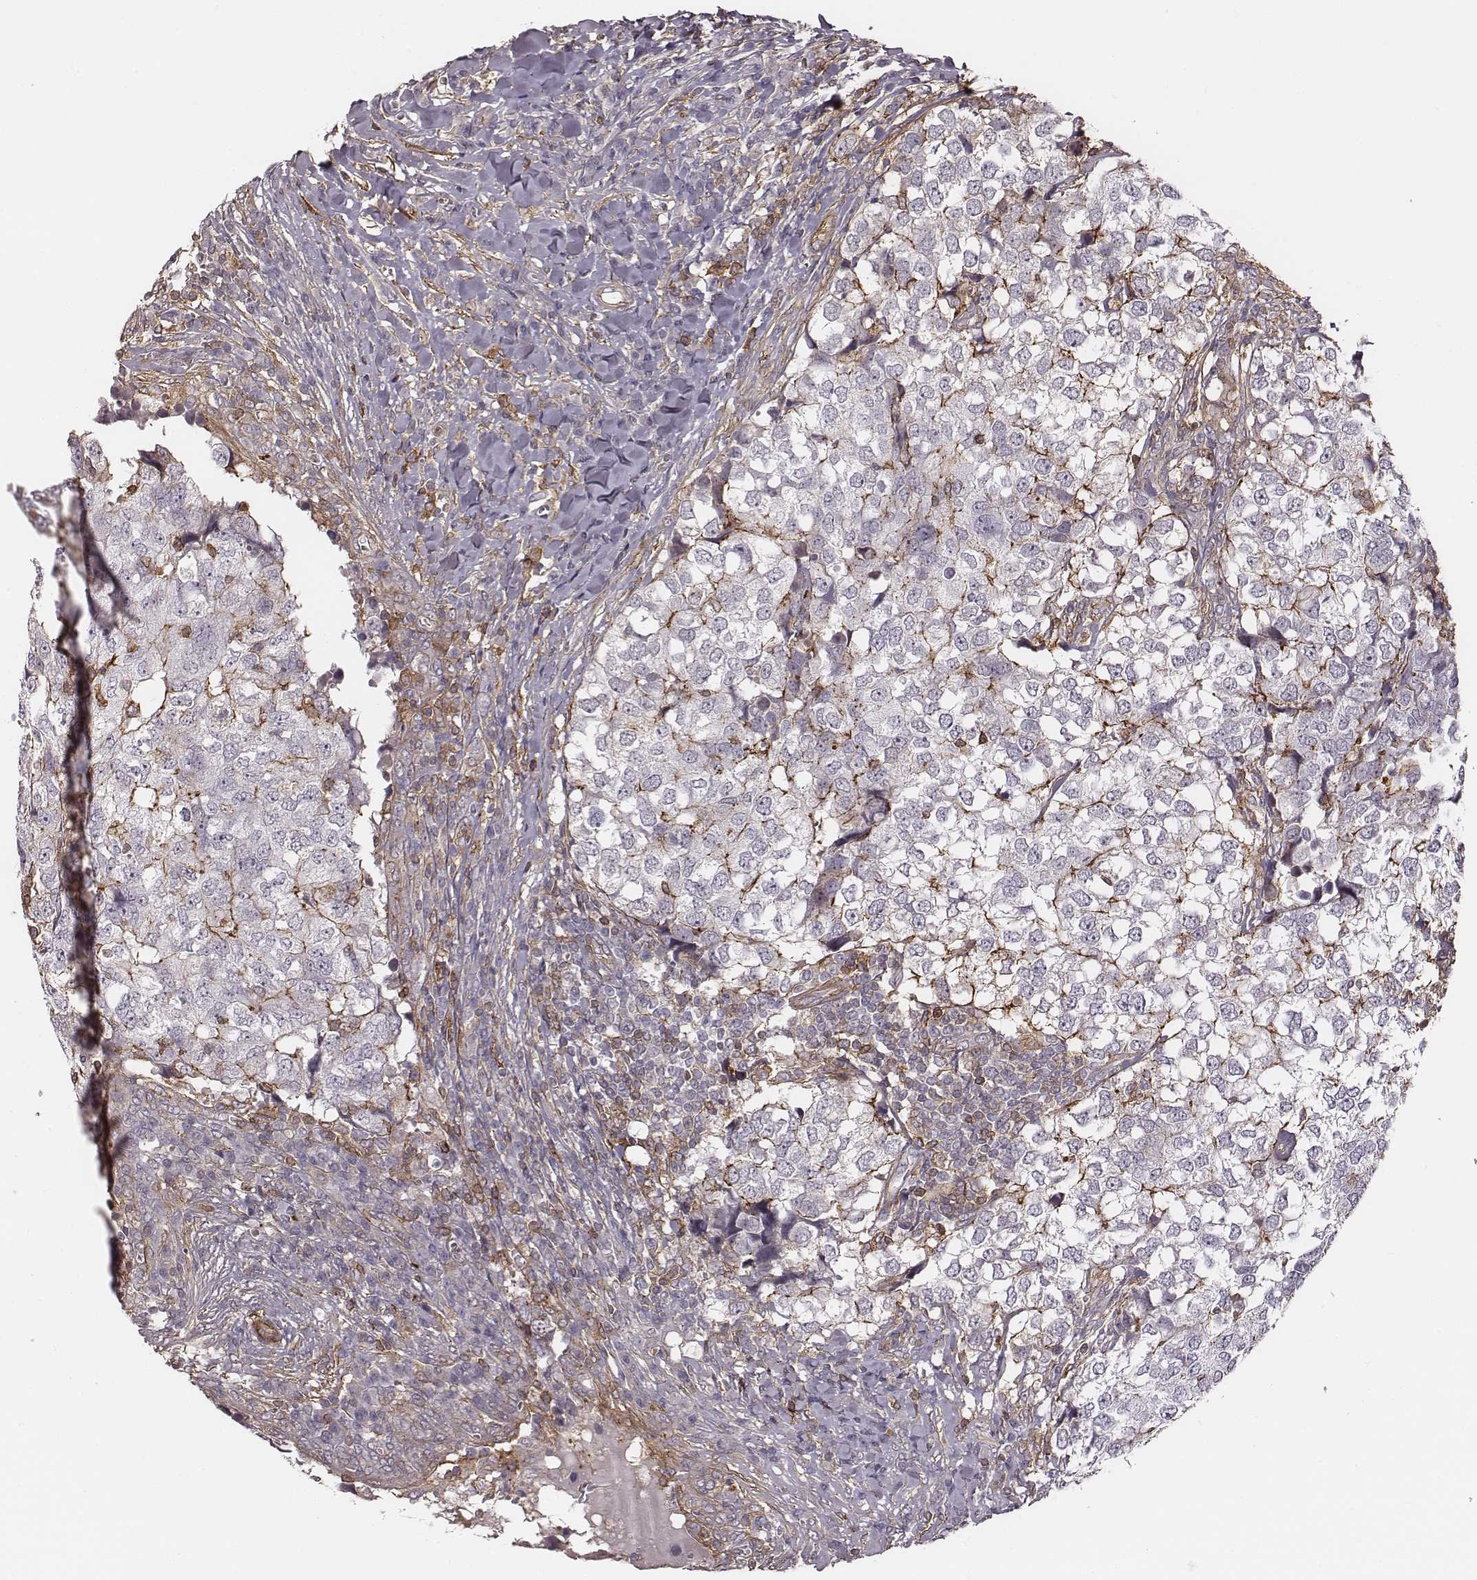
{"staining": {"intensity": "negative", "quantity": "none", "location": "none"}, "tissue": "breast cancer", "cell_type": "Tumor cells", "image_type": "cancer", "snomed": [{"axis": "morphology", "description": "Duct carcinoma"}, {"axis": "topography", "description": "Breast"}], "caption": "Breast cancer was stained to show a protein in brown. There is no significant positivity in tumor cells.", "gene": "ZYX", "patient": {"sex": "female", "age": 30}}